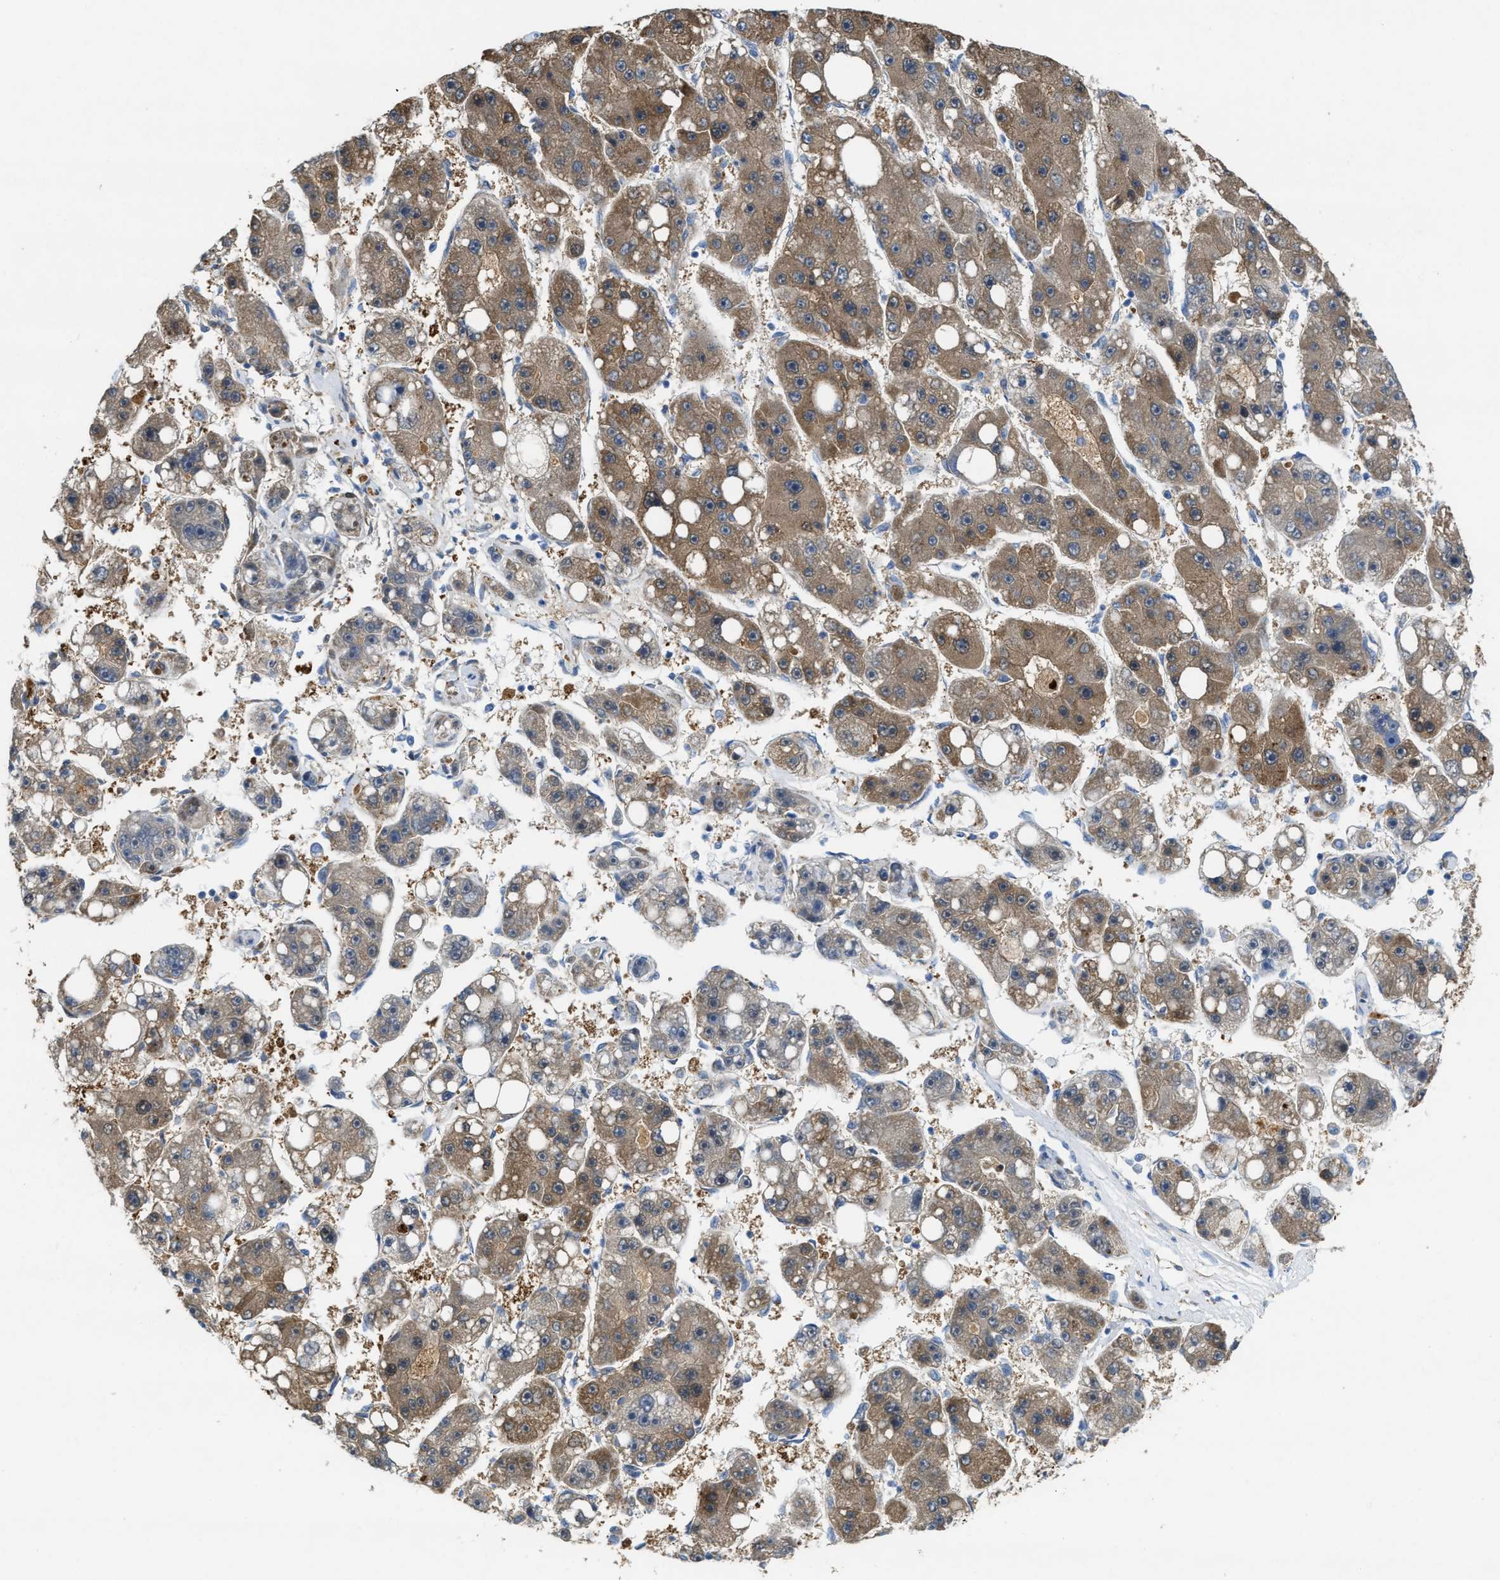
{"staining": {"intensity": "moderate", "quantity": ">75%", "location": "cytoplasmic/membranous"}, "tissue": "liver cancer", "cell_type": "Tumor cells", "image_type": "cancer", "snomed": [{"axis": "morphology", "description": "Carcinoma, Hepatocellular, NOS"}, {"axis": "topography", "description": "Liver"}], "caption": "DAB immunohistochemical staining of human liver cancer exhibits moderate cytoplasmic/membranous protein staining in approximately >75% of tumor cells. Nuclei are stained in blue.", "gene": "ASS1", "patient": {"sex": "female", "age": 61}}